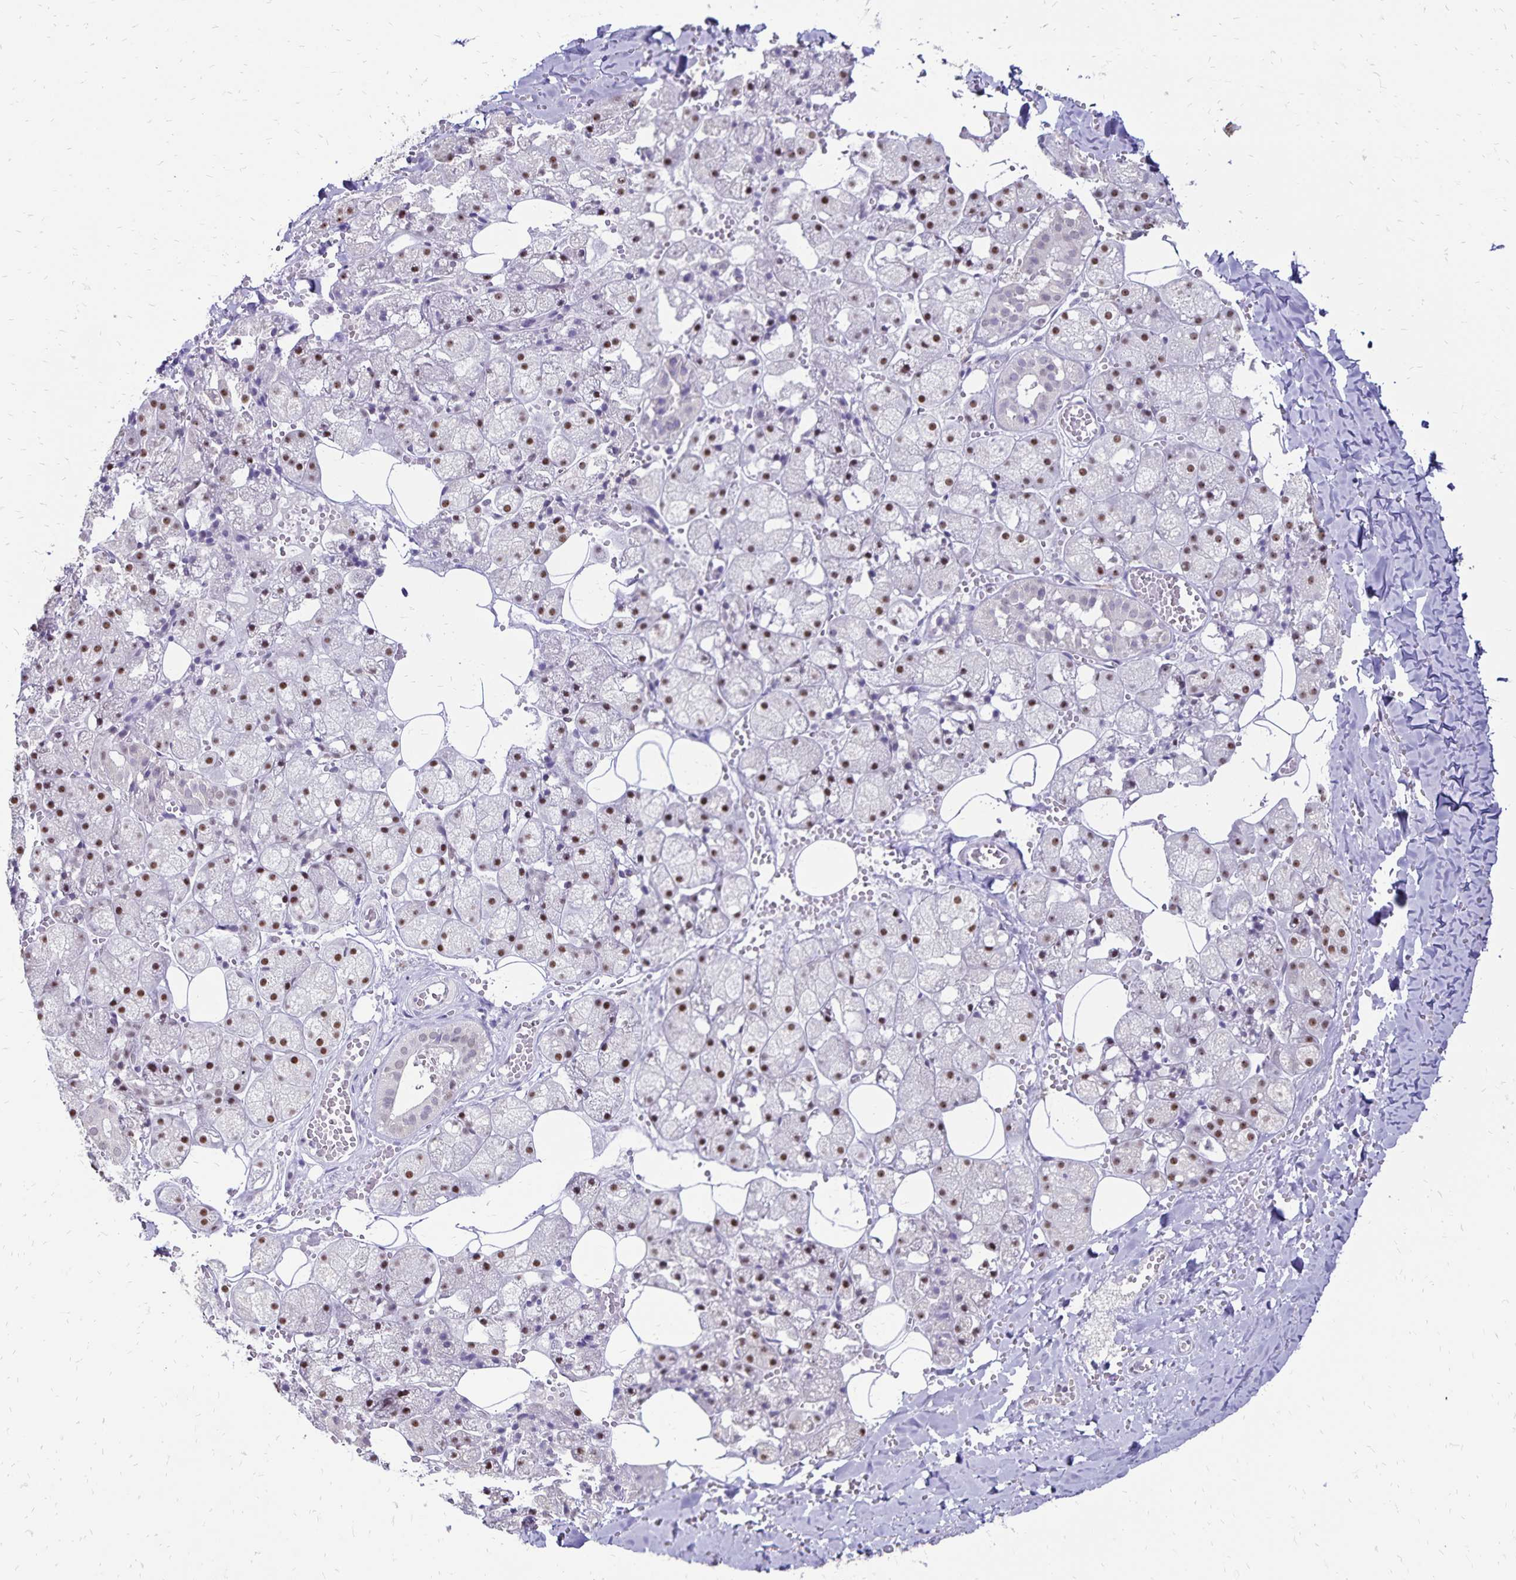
{"staining": {"intensity": "moderate", "quantity": "25%-75%", "location": "nuclear"}, "tissue": "salivary gland", "cell_type": "Glandular cells", "image_type": "normal", "snomed": [{"axis": "morphology", "description": "Normal tissue, NOS"}, {"axis": "topography", "description": "Salivary gland"}, {"axis": "topography", "description": "Peripheral nerve tissue"}], "caption": "An immunohistochemistry (IHC) photomicrograph of unremarkable tissue is shown. Protein staining in brown shows moderate nuclear positivity in salivary gland within glandular cells. The protein is stained brown, and the nuclei are stained in blue (DAB IHC with brightfield microscopy, high magnification).", "gene": "POLB", "patient": {"sex": "male", "age": 38}}